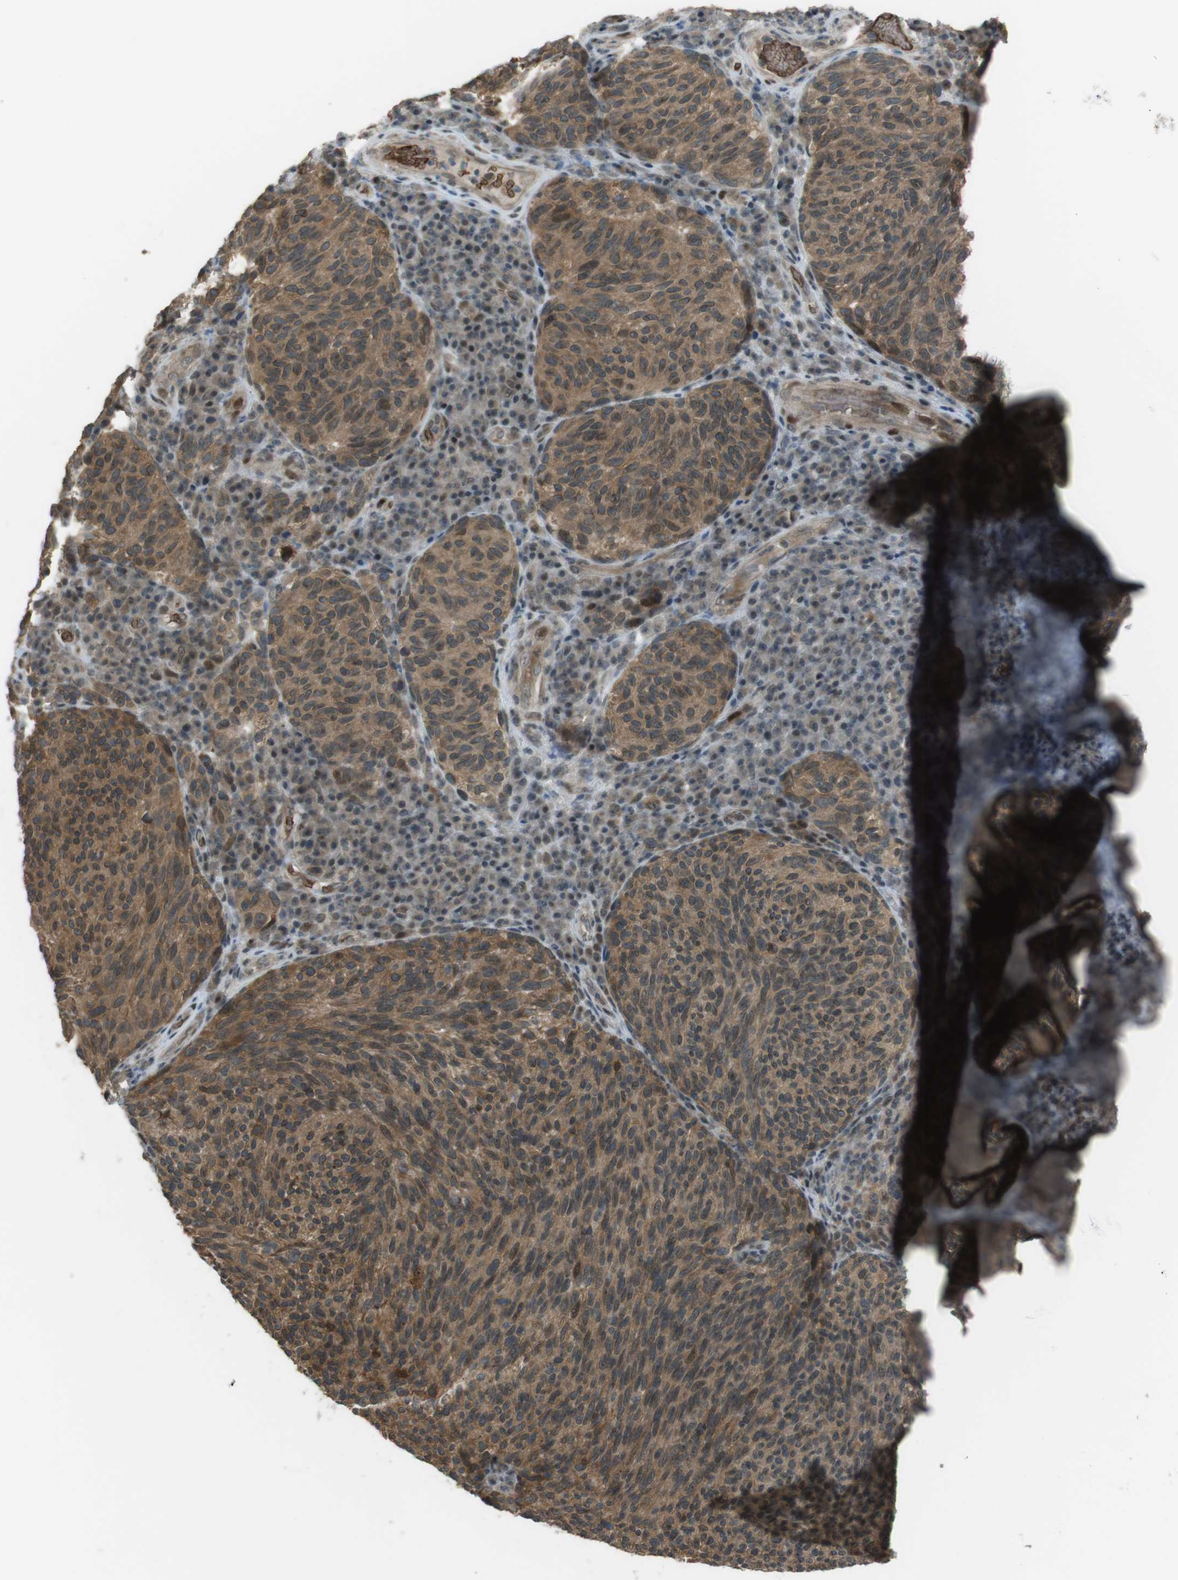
{"staining": {"intensity": "moderate", "quantity": ">75%", "location": "cytoplasmic/membranous,nuclear"}, "tissue": "melanoma", "cell_type": "Tumor cells", "image_type": "cancer", "snomed": [{"axis": "morphology", "description": "Malignant melanoma, NOS"}, {"axis": "topography", "description": "Skin"}], "caption": "Human malignant melanoma stained with a protein marker demonstrates moderate staining in tumor cells.", "gene": "SLITRK5", "patient": {"sex": "female", "age": 73}}